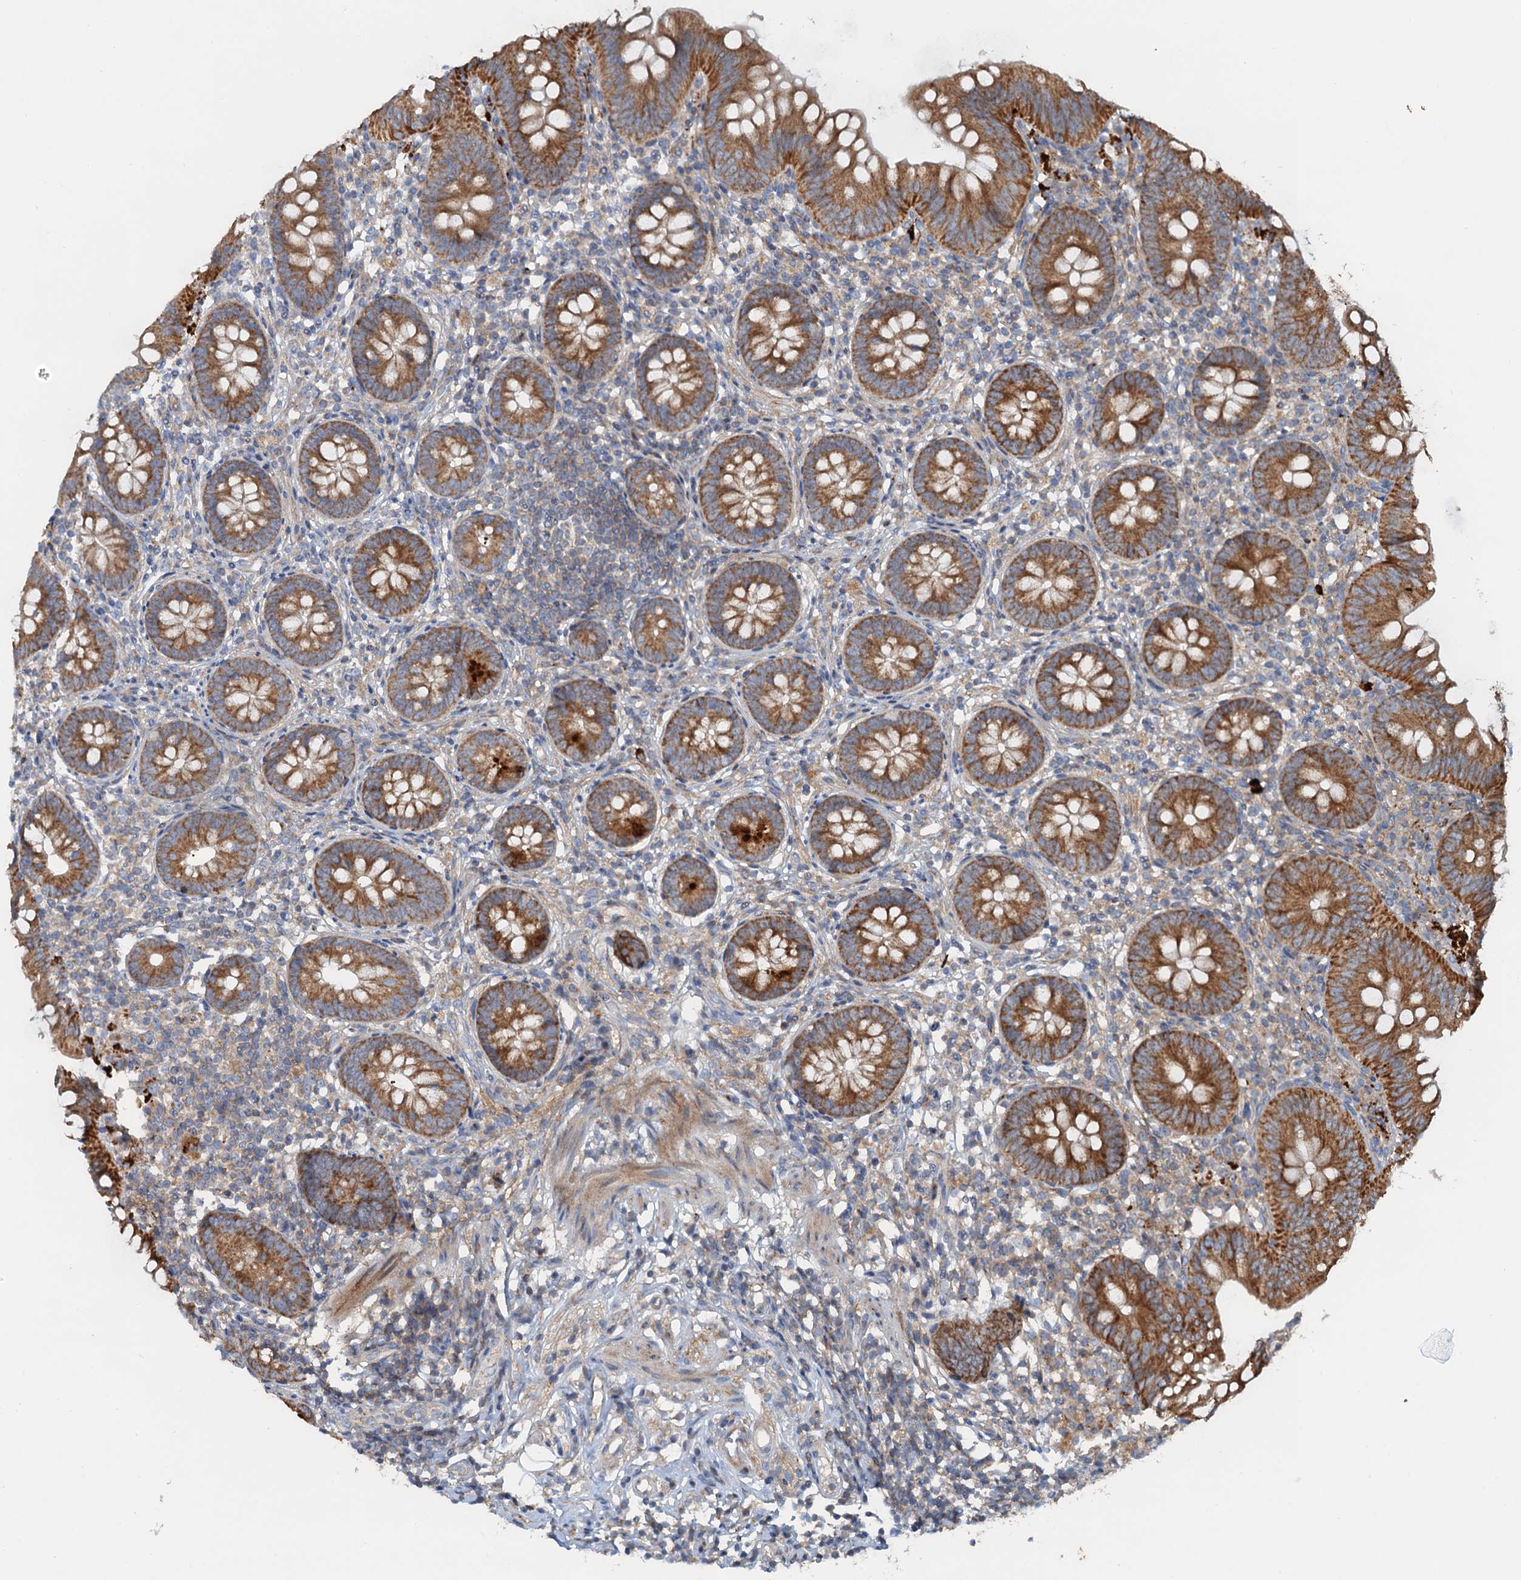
{"staining": {"intensity": "strong", "quantity": ">75%", "location": "cytoplasmic/membranous"}, "tissue": "appendix", "cell_type": "Glandular cells", "image_type": "normal", "snomed": [{"axis": "morphology", "description": "Normal tissue, NOS"}, {"axis": "topography", "description": "Appendix"}], "caption": "Brown immunohistochemical staining in unremarkable appendix reveals strong cytoplasmic/membranous staining in approximately >75% of glandular cells. (brown staining indicates protein expression, while blue staining denotes nuclei).", "gene": "ANKRD26", "patient": {"sex": "female", "age": 62}}